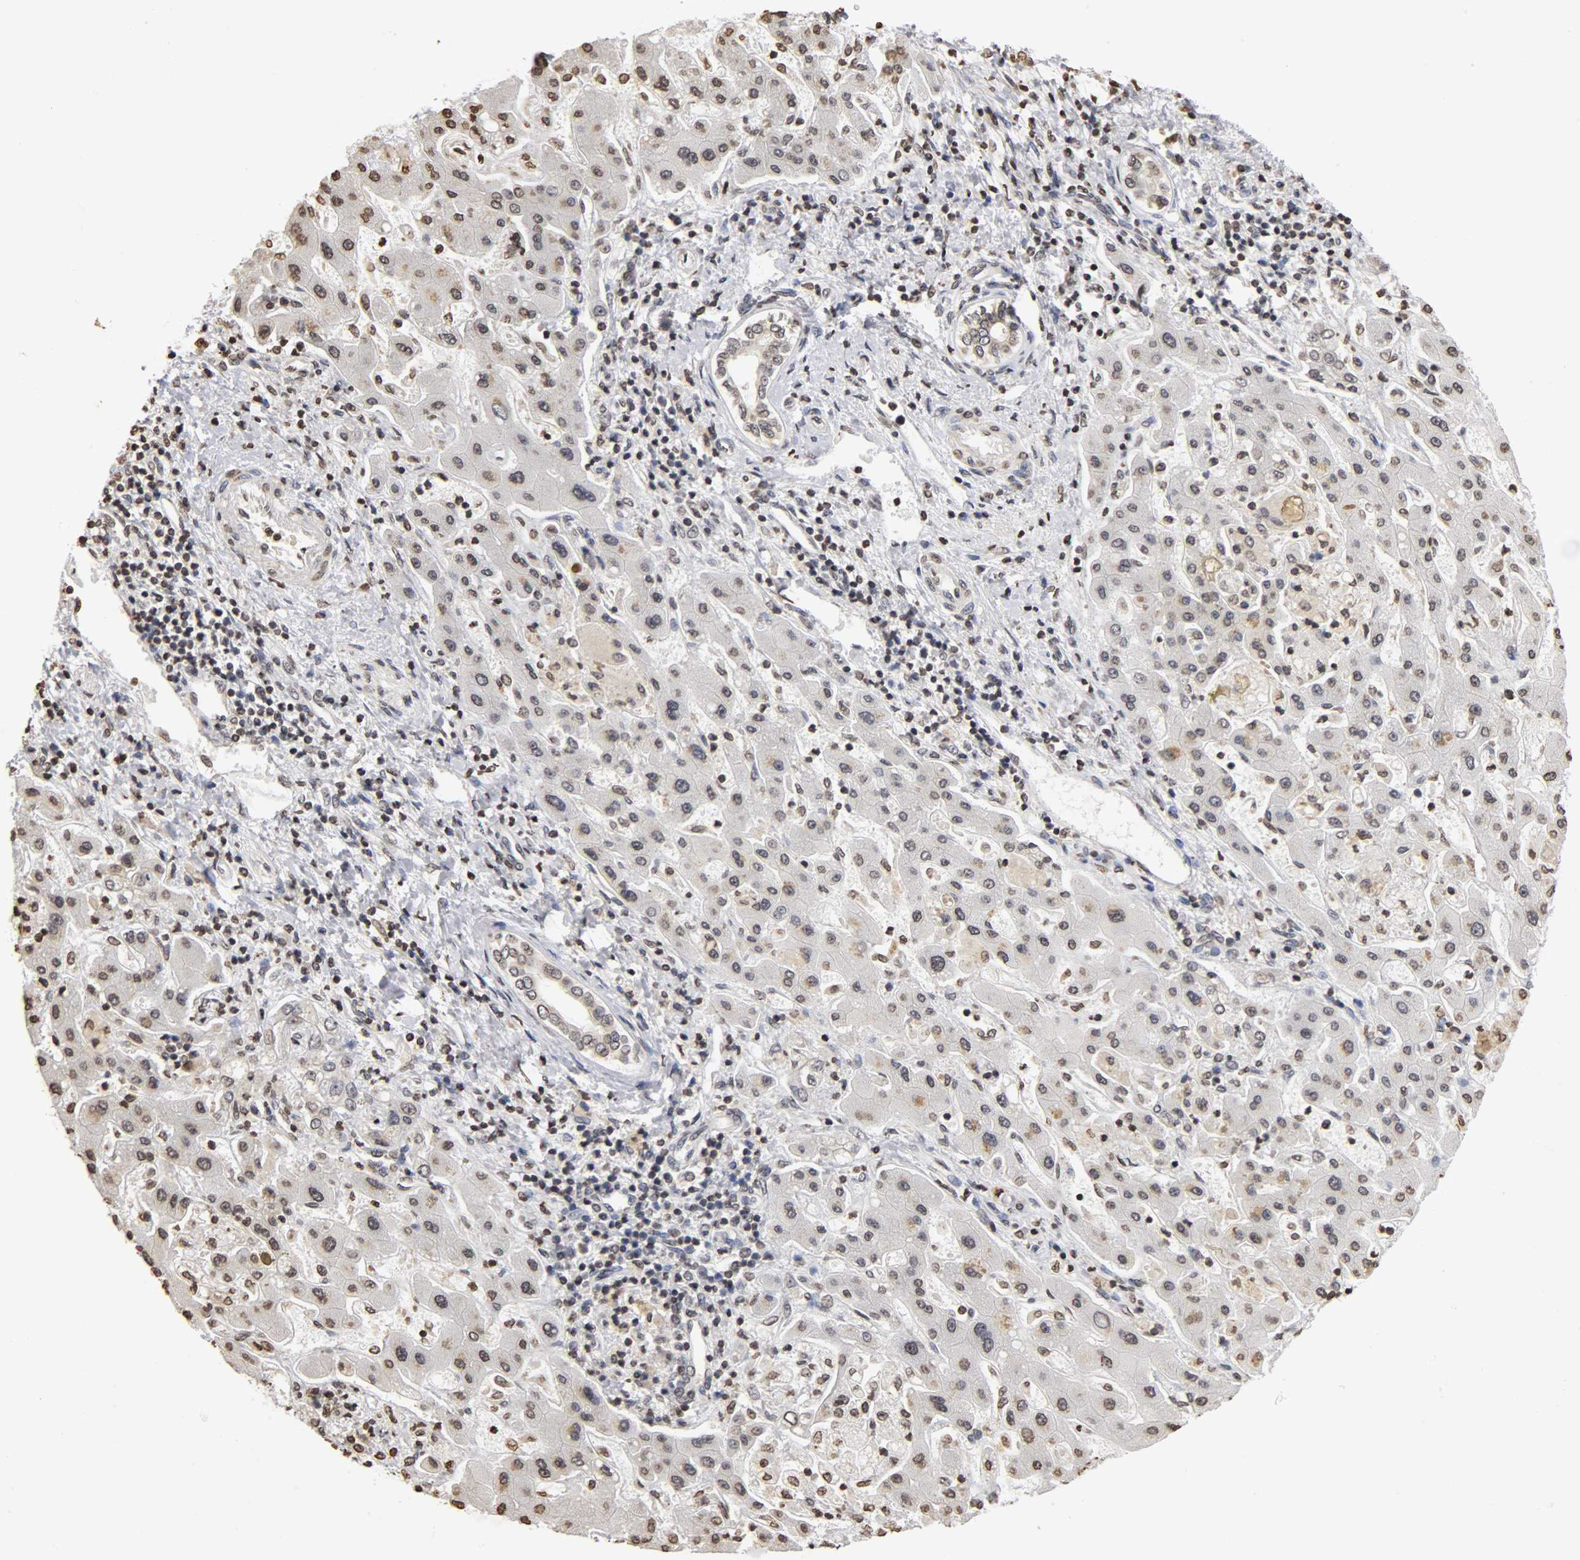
{"staining": {"intensity": "weak", "quantity": "<25%", "location": "nuclear"}, "tissue": "liver cancer", "cell_type": "Tumor cells", "image_type": "cancer", "snomed": [{"axis": "morphology", "description": "Cholangiocarcinoma"}, {"axis": "topography", "description": "Liver"}], "caption": "This is a photomicrograph of immunohistochemistry staining of cholangiocarcinoma (liver), which shows no staining in tumor cells. (DAB (3,3'-diaminobenzidine) IHC, high magnification).", "gene": "ERCC2", "patient": {"sex": "male", "age": 50}}